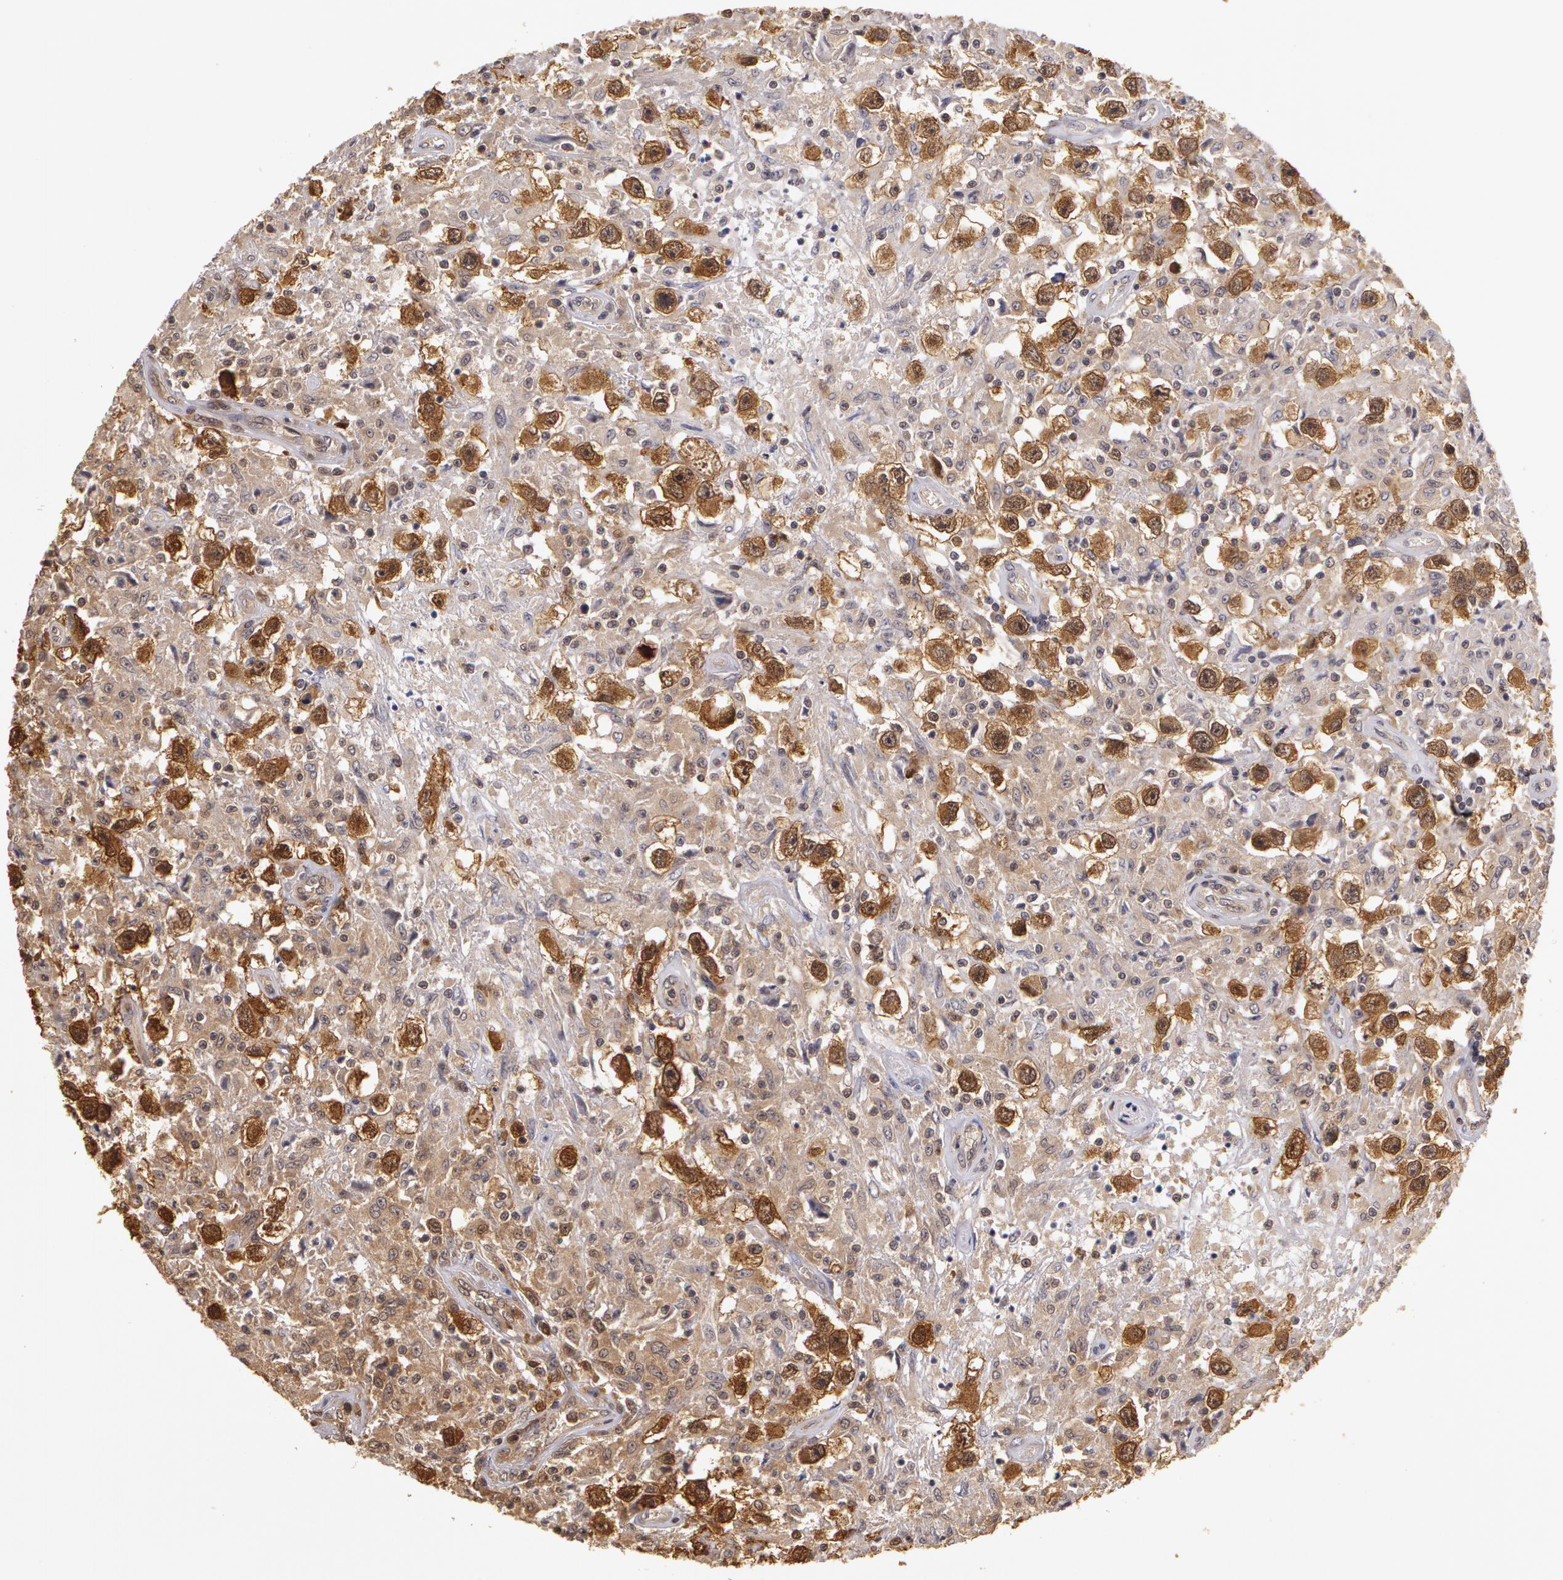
{"staining": {"intensity": "moderate", "quantity": "<25%", "location": "cytoplasmic/membranous"}, "tissue": "testis cancer", "cell_type": "Tumor cells", "image_type": "cancer", "snomed": [{"axis": "morphology", "description": "Seminoma, NOS"}, {"axis": "topography", "description": "Testis"}], "caption": "Approximately <25% of tumor cells in testis cancer exhibit moderate cytoplasmic/membranous protein staining as visualized by brown immunohistochemical staining.", "gene": "AHSA1", "patient": {"sex": "male", "age": 34}}